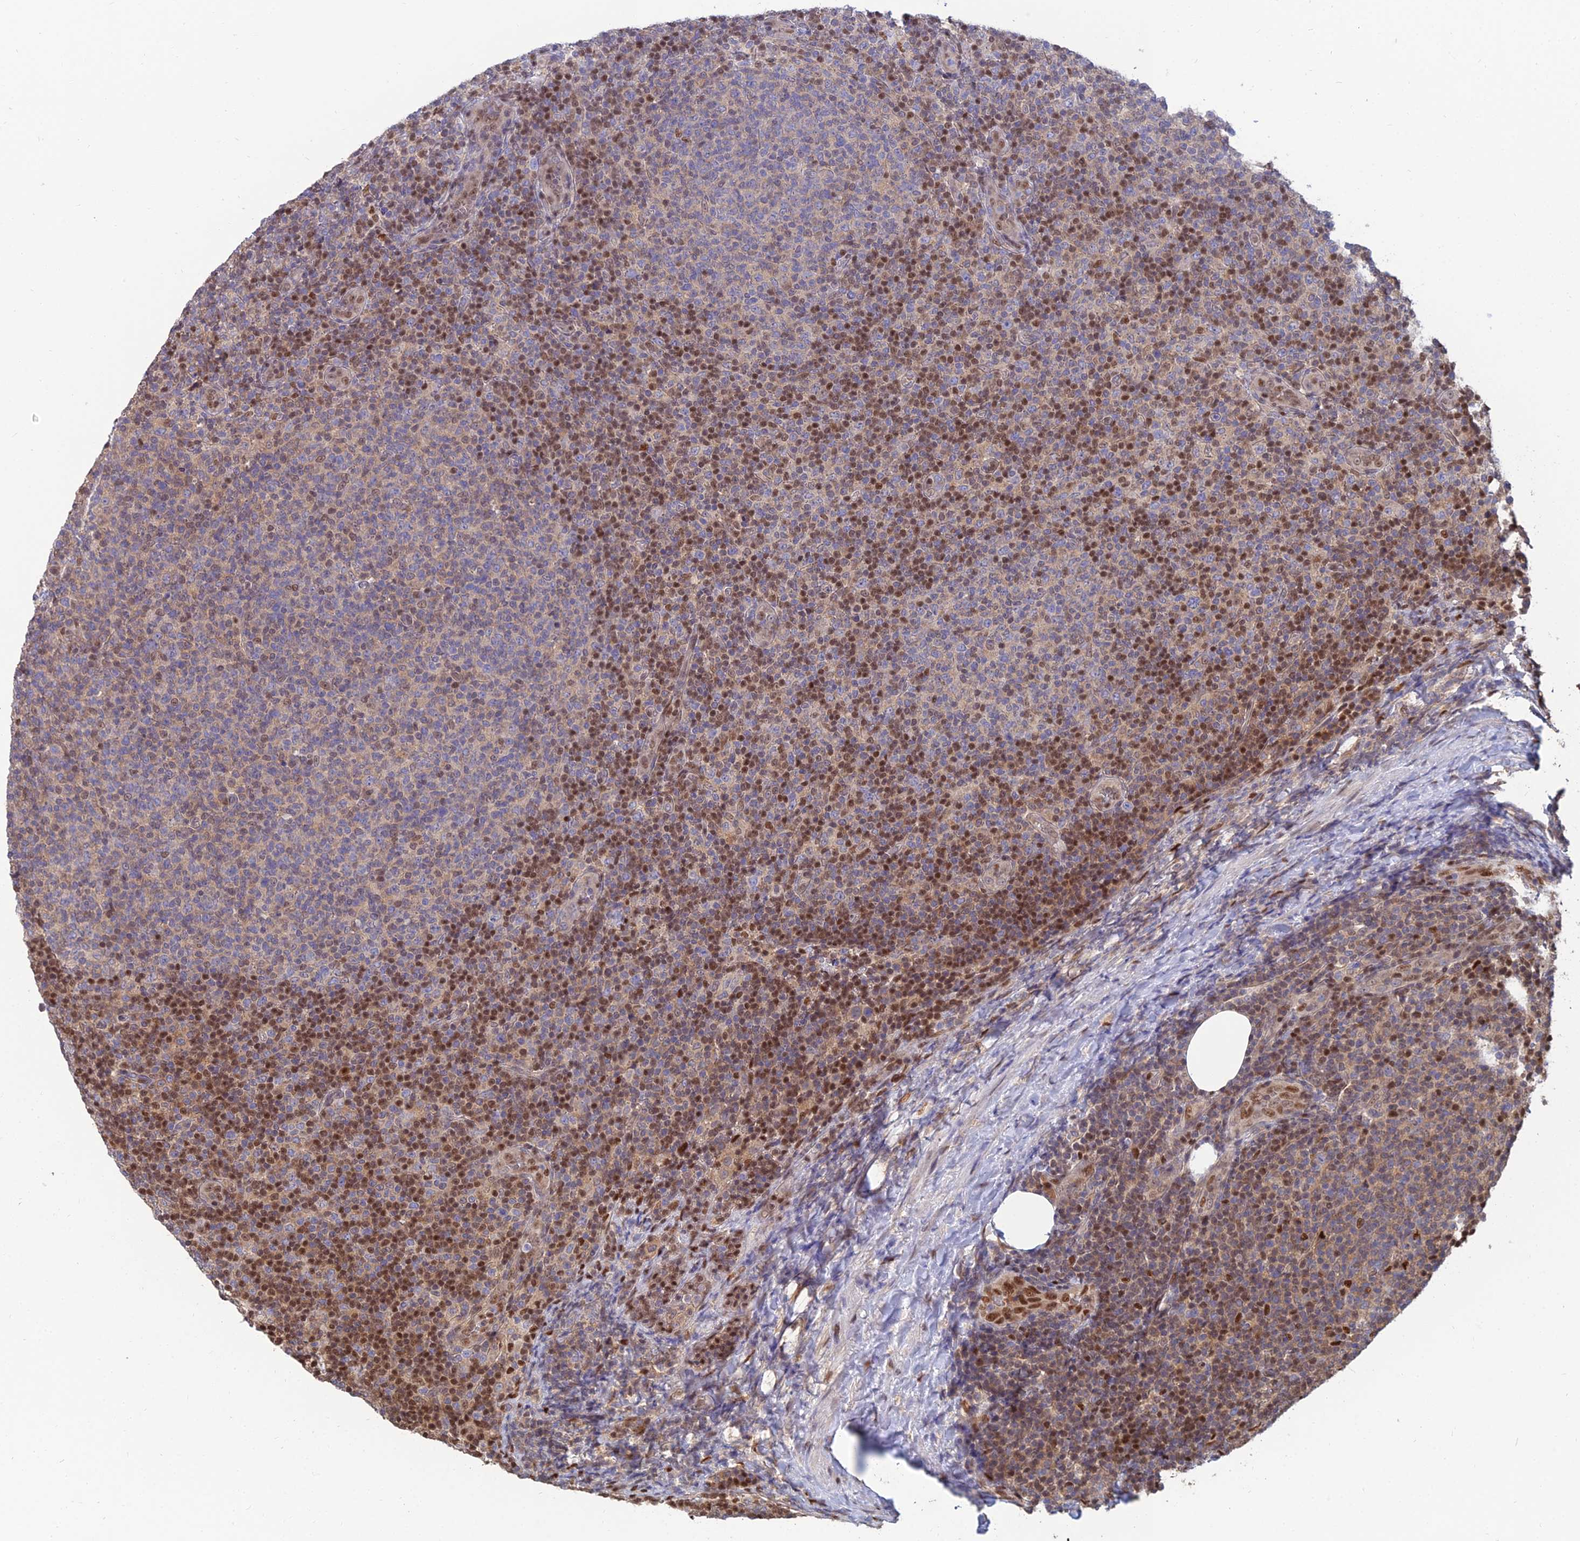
{"staining": {"intensity": "strong", "quantity": "<25%", "location": "nuclear"}, "tissue": "lymphoma", "cell_type": "Tumor cells", "image_type": "cancer", "snomed": [{"axis": "morphology", "description": "Malignant lymphoma, non-Hodgkin's type, Low grade"}, {"axis": "topography", "description": "Lymph node"}], "caption": "Immunohistochemistry (IHC) micrograph of neoplastic tissue: human lymphoma stained using immunohistochemistry displays medium levels of strong protein expression localized specifically in the nuclear of tumor cells, appearing as a nuclear brown color.", "gene": "DNPEP", "patient": {"sex": "male", "age": 66}}